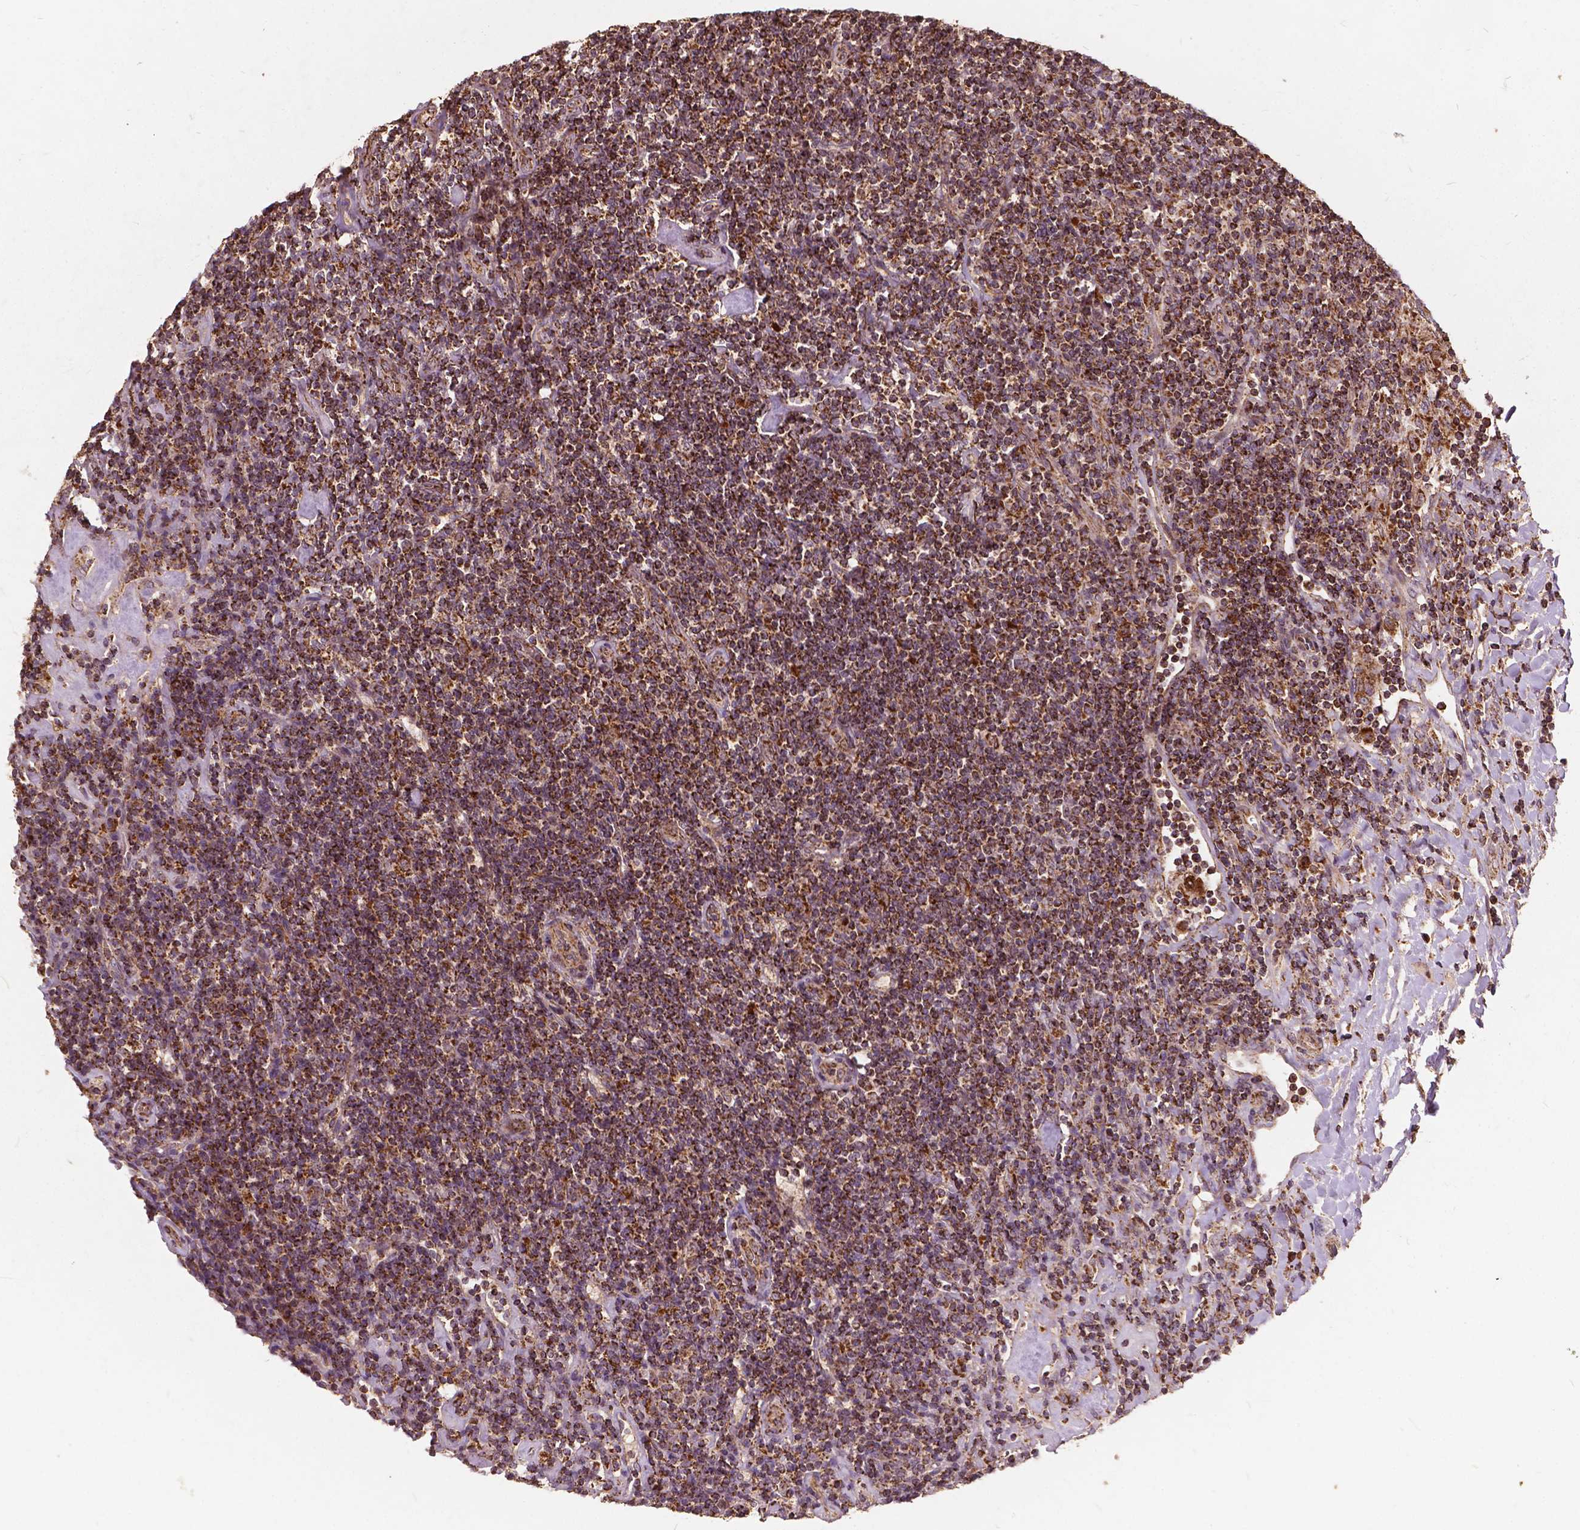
{"staining": {"intensity": "moderate", "quantity": "25%-75%", "location": "cytoplasmic/membranous"}, "tissue": "lymphoma", "cell_type": "Tumor cells", "image_type": "cancer", "snomed": [{"axis": "morphology", "description": "Hodgkin's disease, NOS"}, {"axis": "topography", "description": "Lymph node"}], "caption": "Approximately 25%-75% of tumor cells in human Hodgkin's disease exhibit moderate cytoplasmic/membranous protein expression as visualized by brown immunohistochemical staining.", "gene": "UBXN2A", "patient": {"sex": "male", "age": 40}}